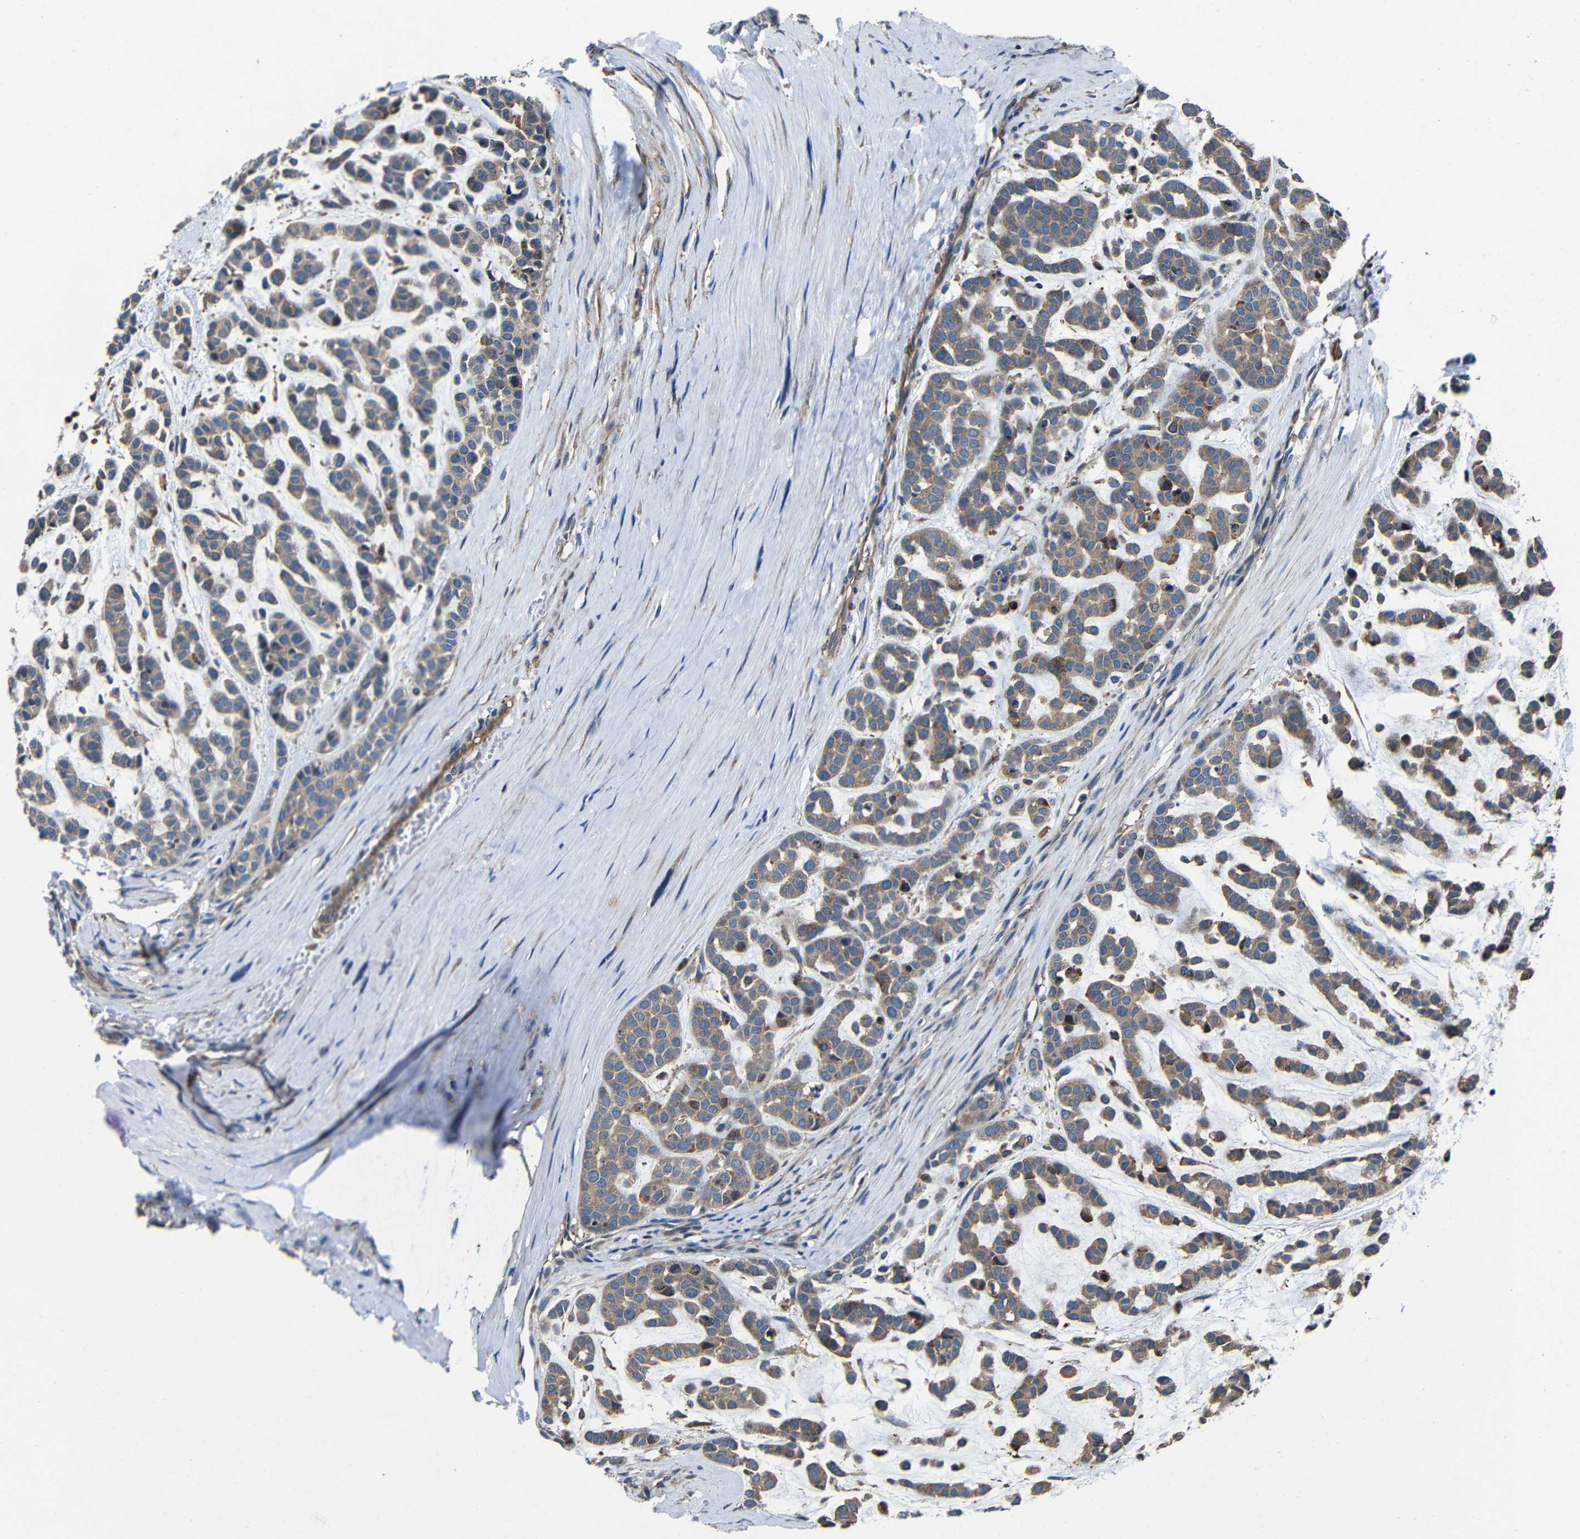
{"staining": {"intensity": "moderate", "quantity": ">75%", "location": "cytoplasmic/membranous"}, "tissue": "head and neck cancer", "cell_type": "Tumor cells", "image_type": "cancer", "snomed": [{"axis": "morphology", "description": "Adenocarcinoma, NOS"}, {"axis": "morphology", "description": "Adenoma, NOS"}, {"axis": "topography", "description": "Head-Neck"}], "caption": "IHC image of neoplastic tissue: adenoma (head and neck) stained using immunohistochemistry demonstrates medium levels of moderate protein expression localized specifically in the cytoplasmic/membranous of tumor cells, appearing as a cytoplasmic/membranous brown color.", "gene": "GDI1", "patient": {"sex": "female", "age": 55}}